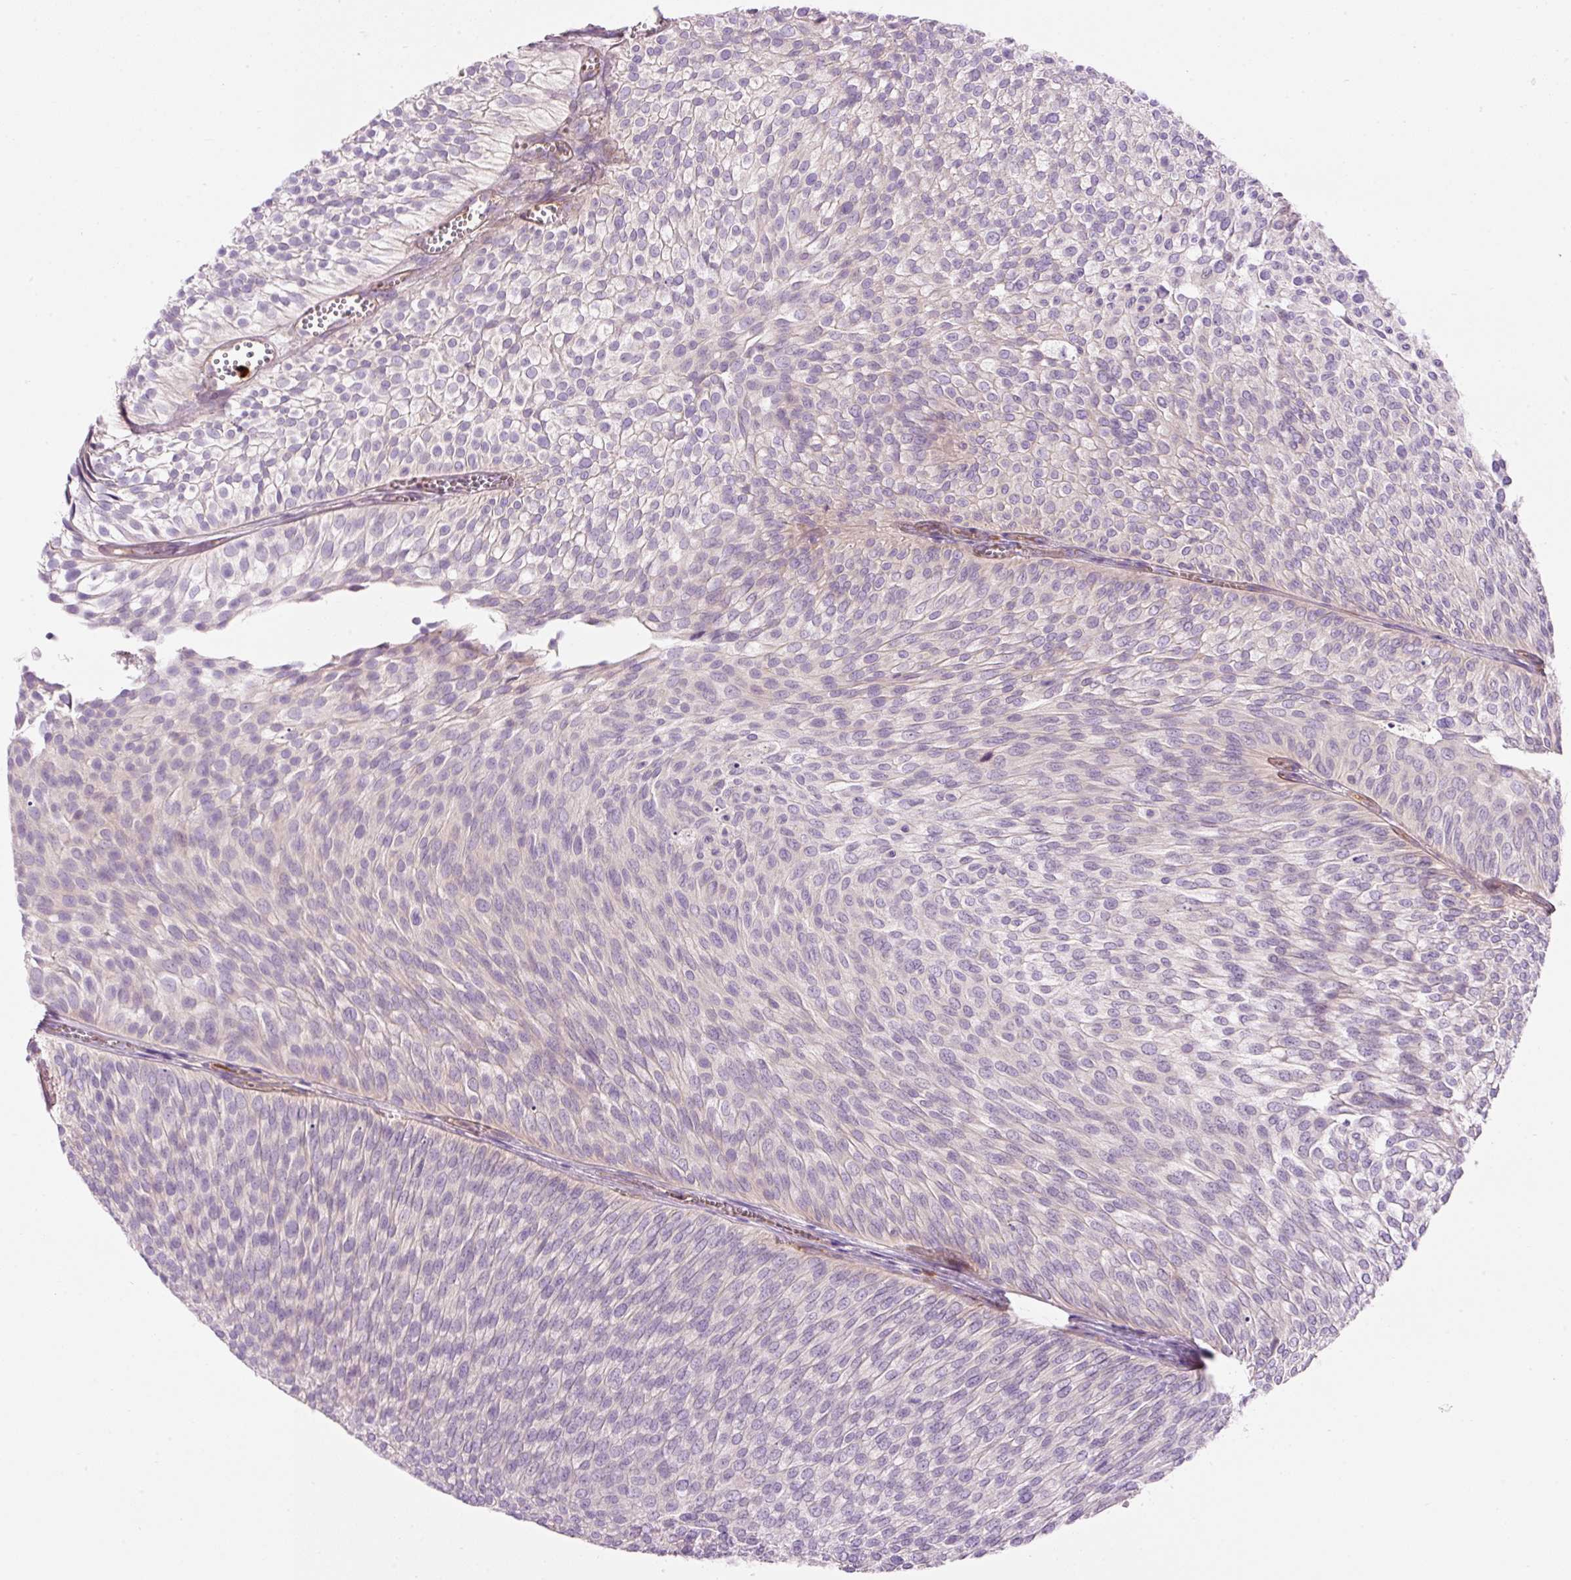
{"staining": {"intensity": "negative", "quantity": "none", "location": "none"}, "tissue": "urothelial cancer", "cell_type": "Tumor cells", "image_type": "cancer", "snomed": [{"axis": "morphology", "description": "Urothelial carcinoma, Low grade"}, {"axis": "topography", "description": "Urinary bladder"}], "caption": "Micrograph shows no protein staining in tumor cells of urothelial cancer tissue.", "gene": "MAP3K3", "patient": {"sex": "male", "age": 91}}